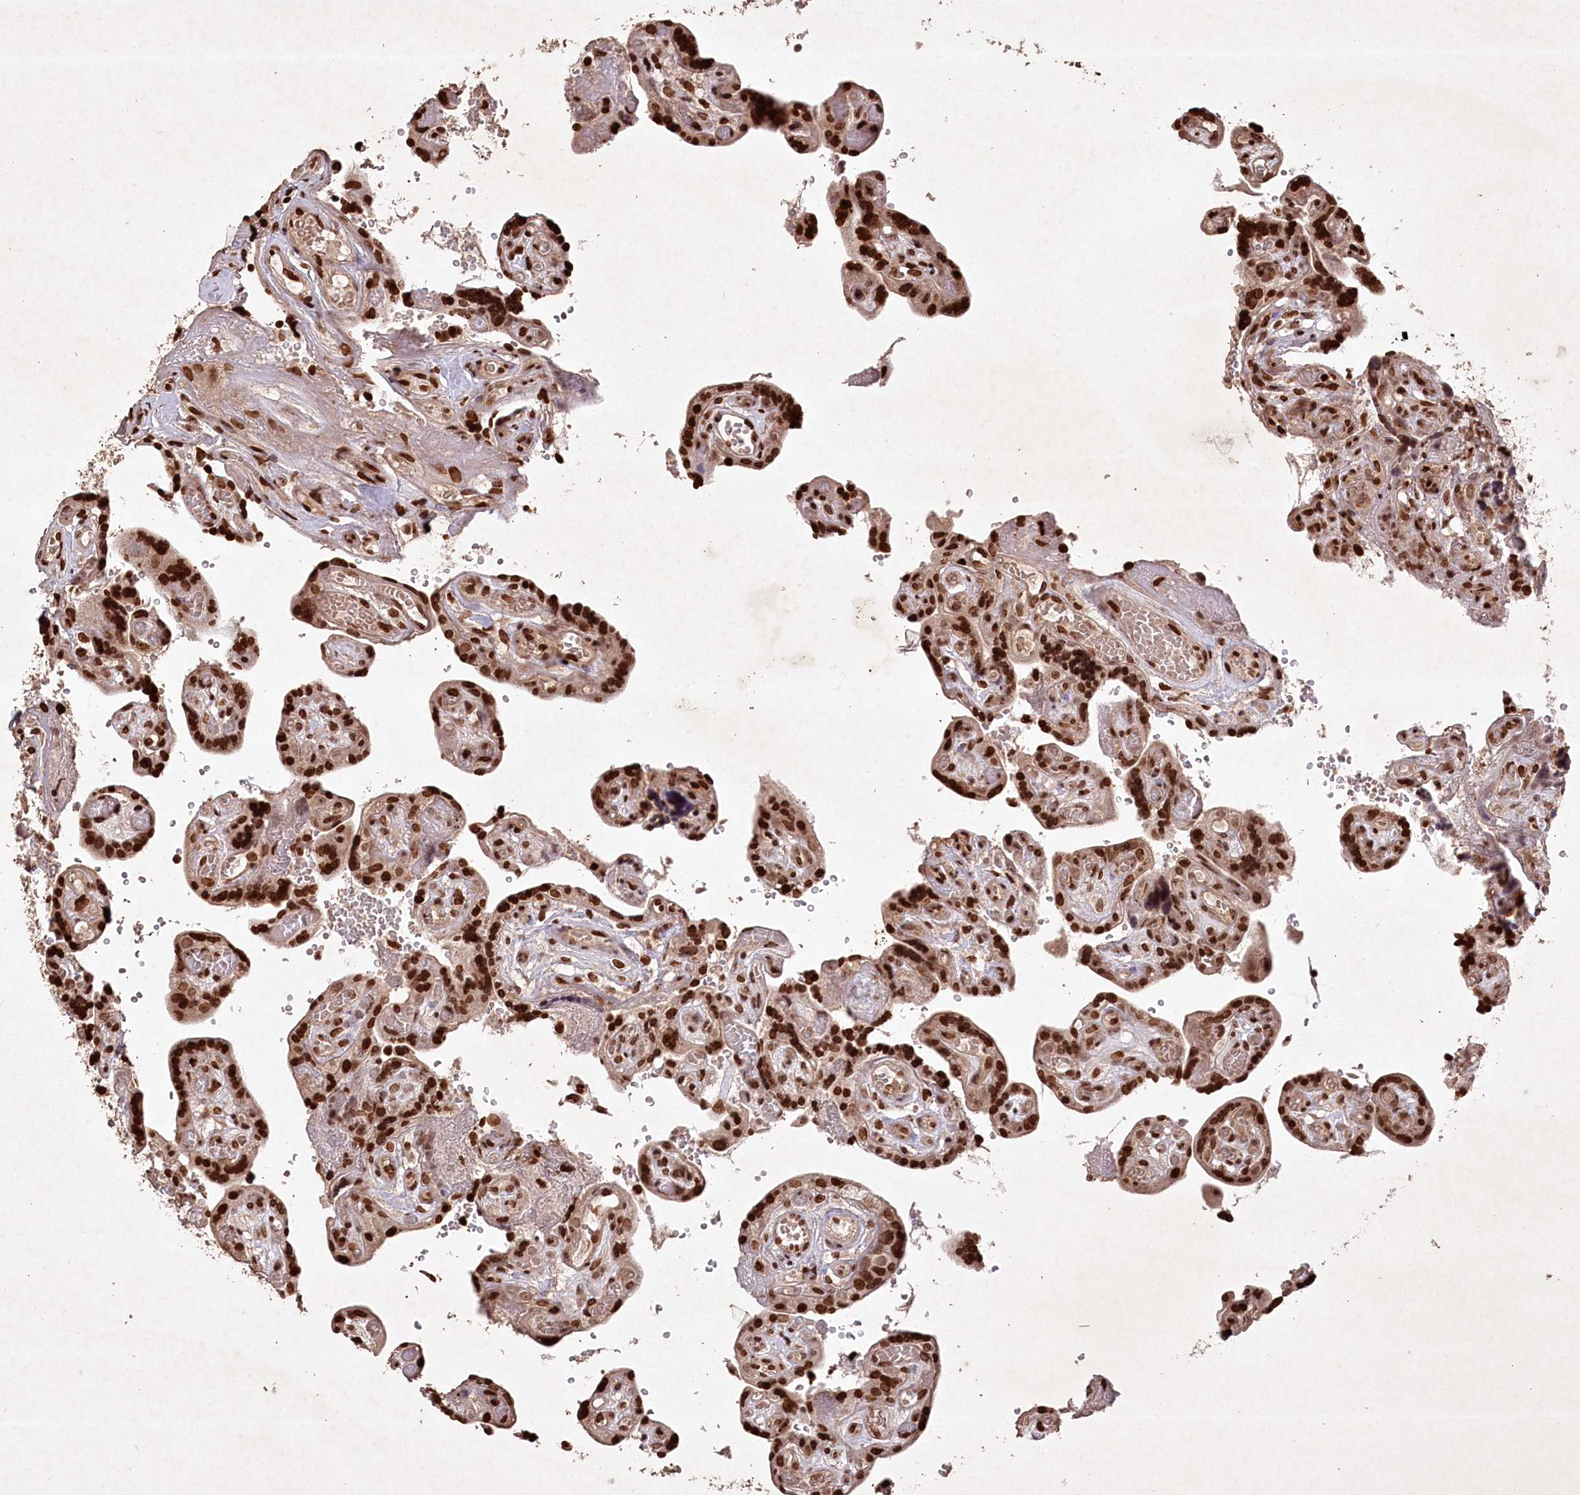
{"staining": {"intensity": "strong", "quantity": "25%-75%", "location": "nuclear"}, "tissue": "placenta", "cell_type": "Decidual cells", "image_type": "normal", "snomed": [{"axis": "morphology", "description": "Normal tissue, NOS"}, {"axis": "topography", "description": "Placenta"}], "caption": "IHC image of normal placenta stained for a protein (brown), which displays high levels of strong nuclear staining in about 25%-75% of decidual cells.", "gene": "CCSER2", "patient": {"sex": "female", "age": 30}}